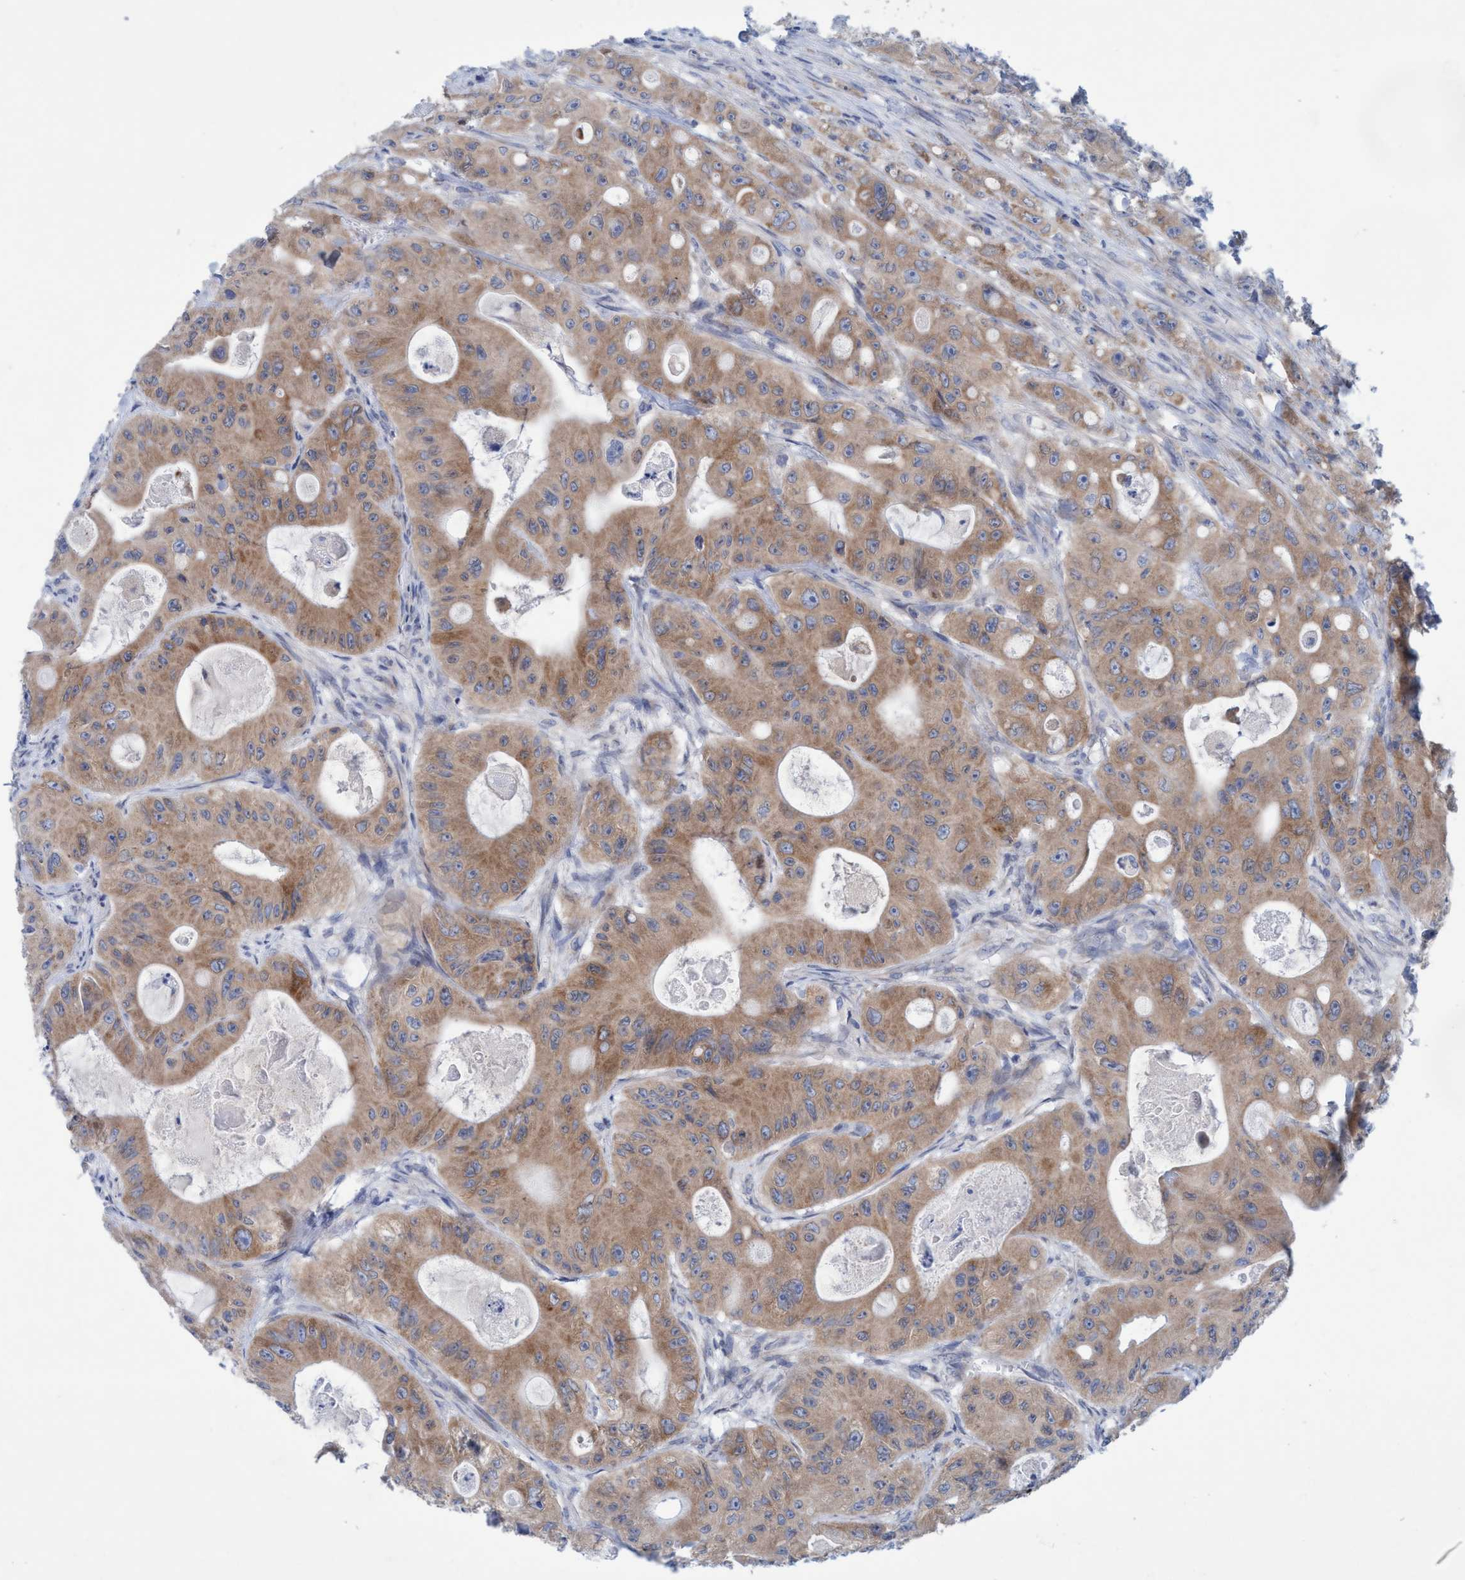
{"staining": {"intensity": "moderate", "quantity": ">75%", "location": "cytoplasmic/membranous"}, "tissue": "colorectal cancer", "cell_type": "Tumor cells", "image_type": "cancer", "snomed": [{"axis": "morphology", "description": "Adenocarcinoma, NOS"}, {"axis": "topography", "description": "Colon"}], "caption": "A high-resolution micrograph shows IHC staining of colorectal cancer, which displays moderate cytoplasmic/membranous expression in approximately >75% of tumor cells.", "gene": "RSAD1", "patient": {"sex": "female", "age": 46}}